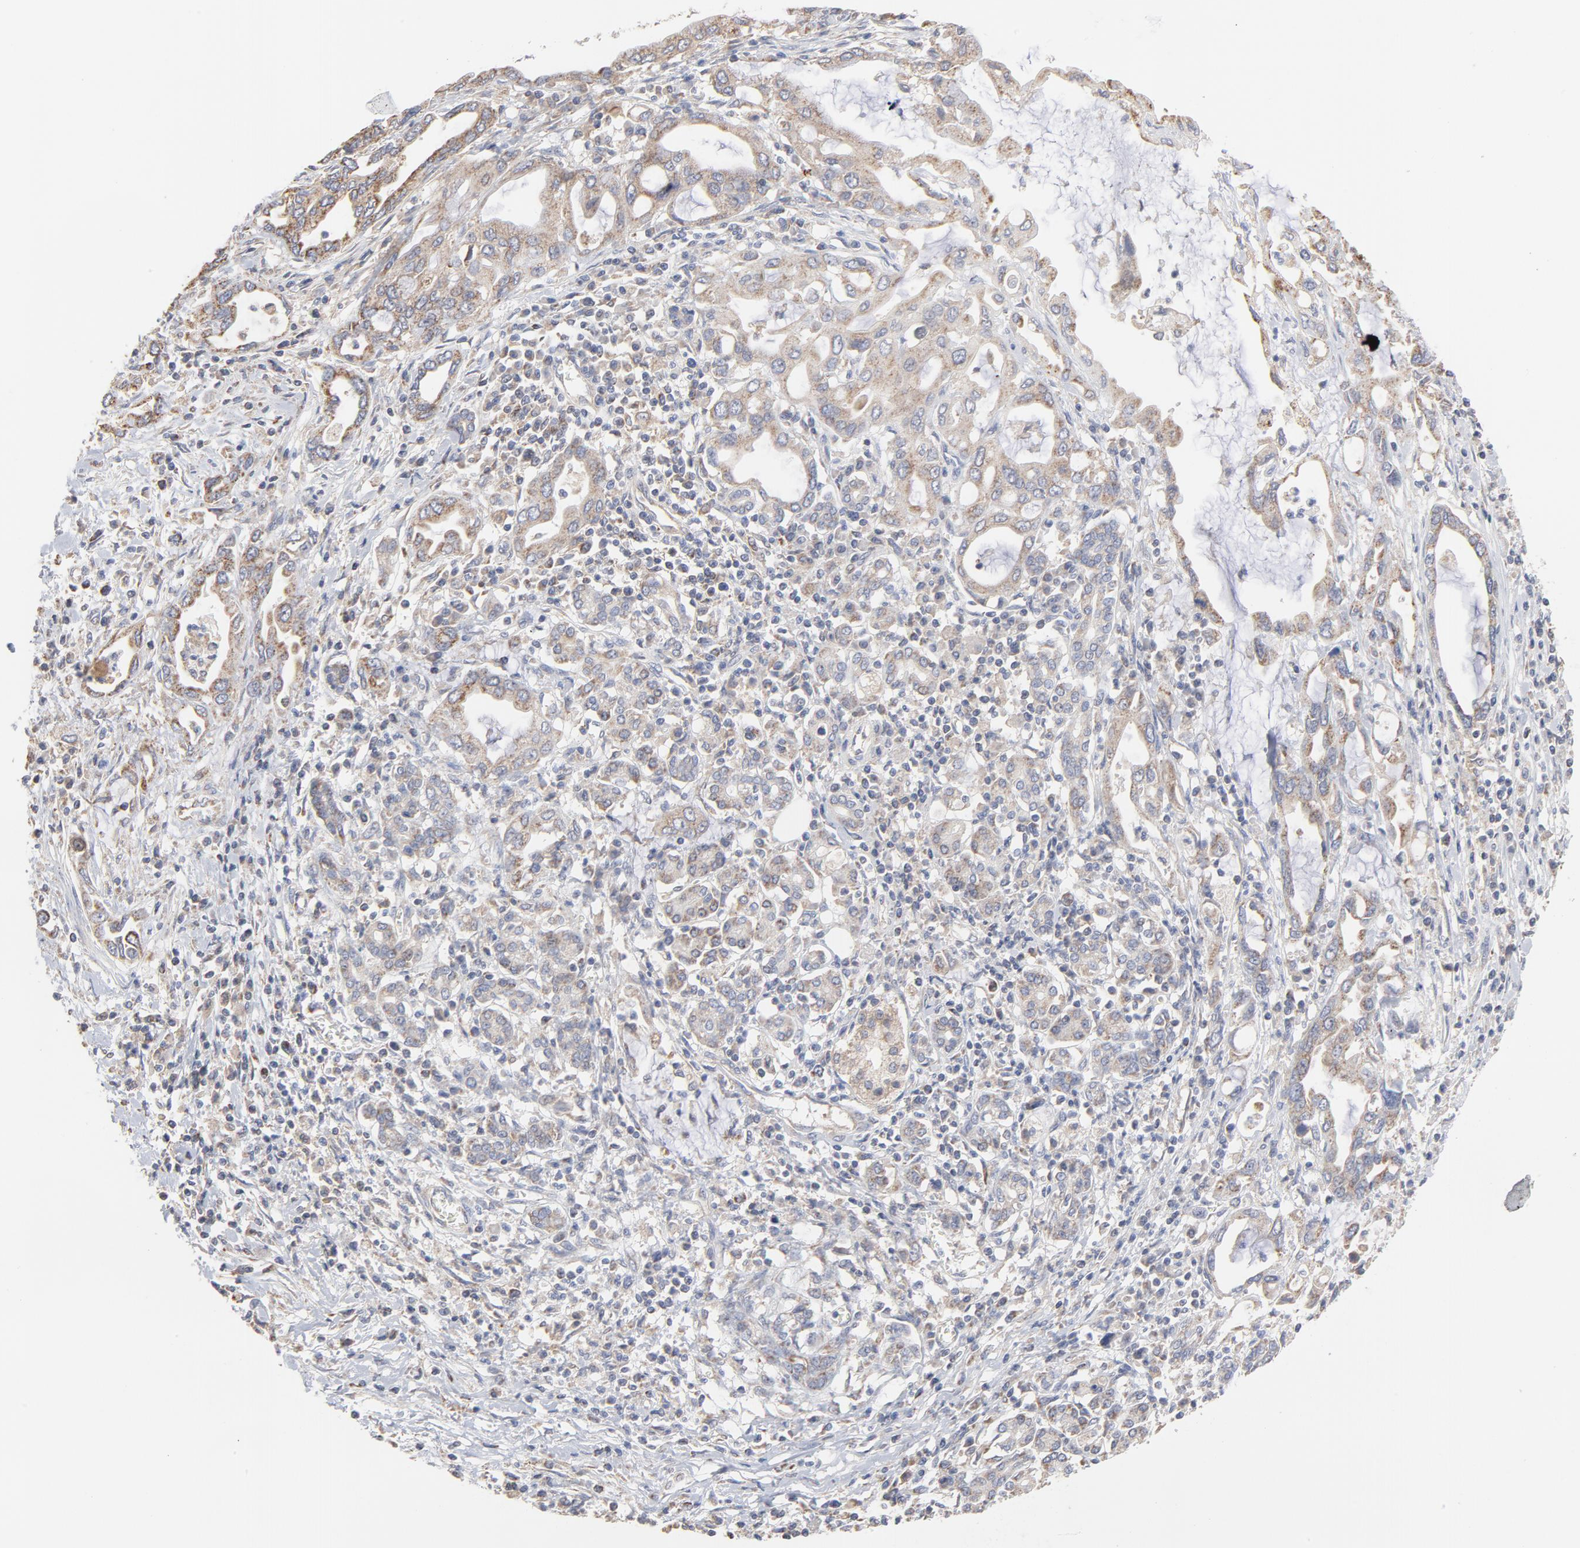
{"staining": {"intensity": "moderate", "quantity": ">75%", "location": "cytoplasmic/membranous"}, "tissue": "pancreatic cancer", "cell_type": "Tumor cells", "image_type": "cancer", "snomed": [{"axis": "morphology", "description": "Adenocarcinoma, NOS"}, {"axis": "topography", "description": "Pancreas"}], "caption": "Protein analysis of adenocarcinoma (pancreatic) tissue demonstrates moderate cytoplasmic/membranous expression in about >75% of tumor cells.", "gene": "PPFIBP2", "patient": {"sex": "female", "age": 57}}